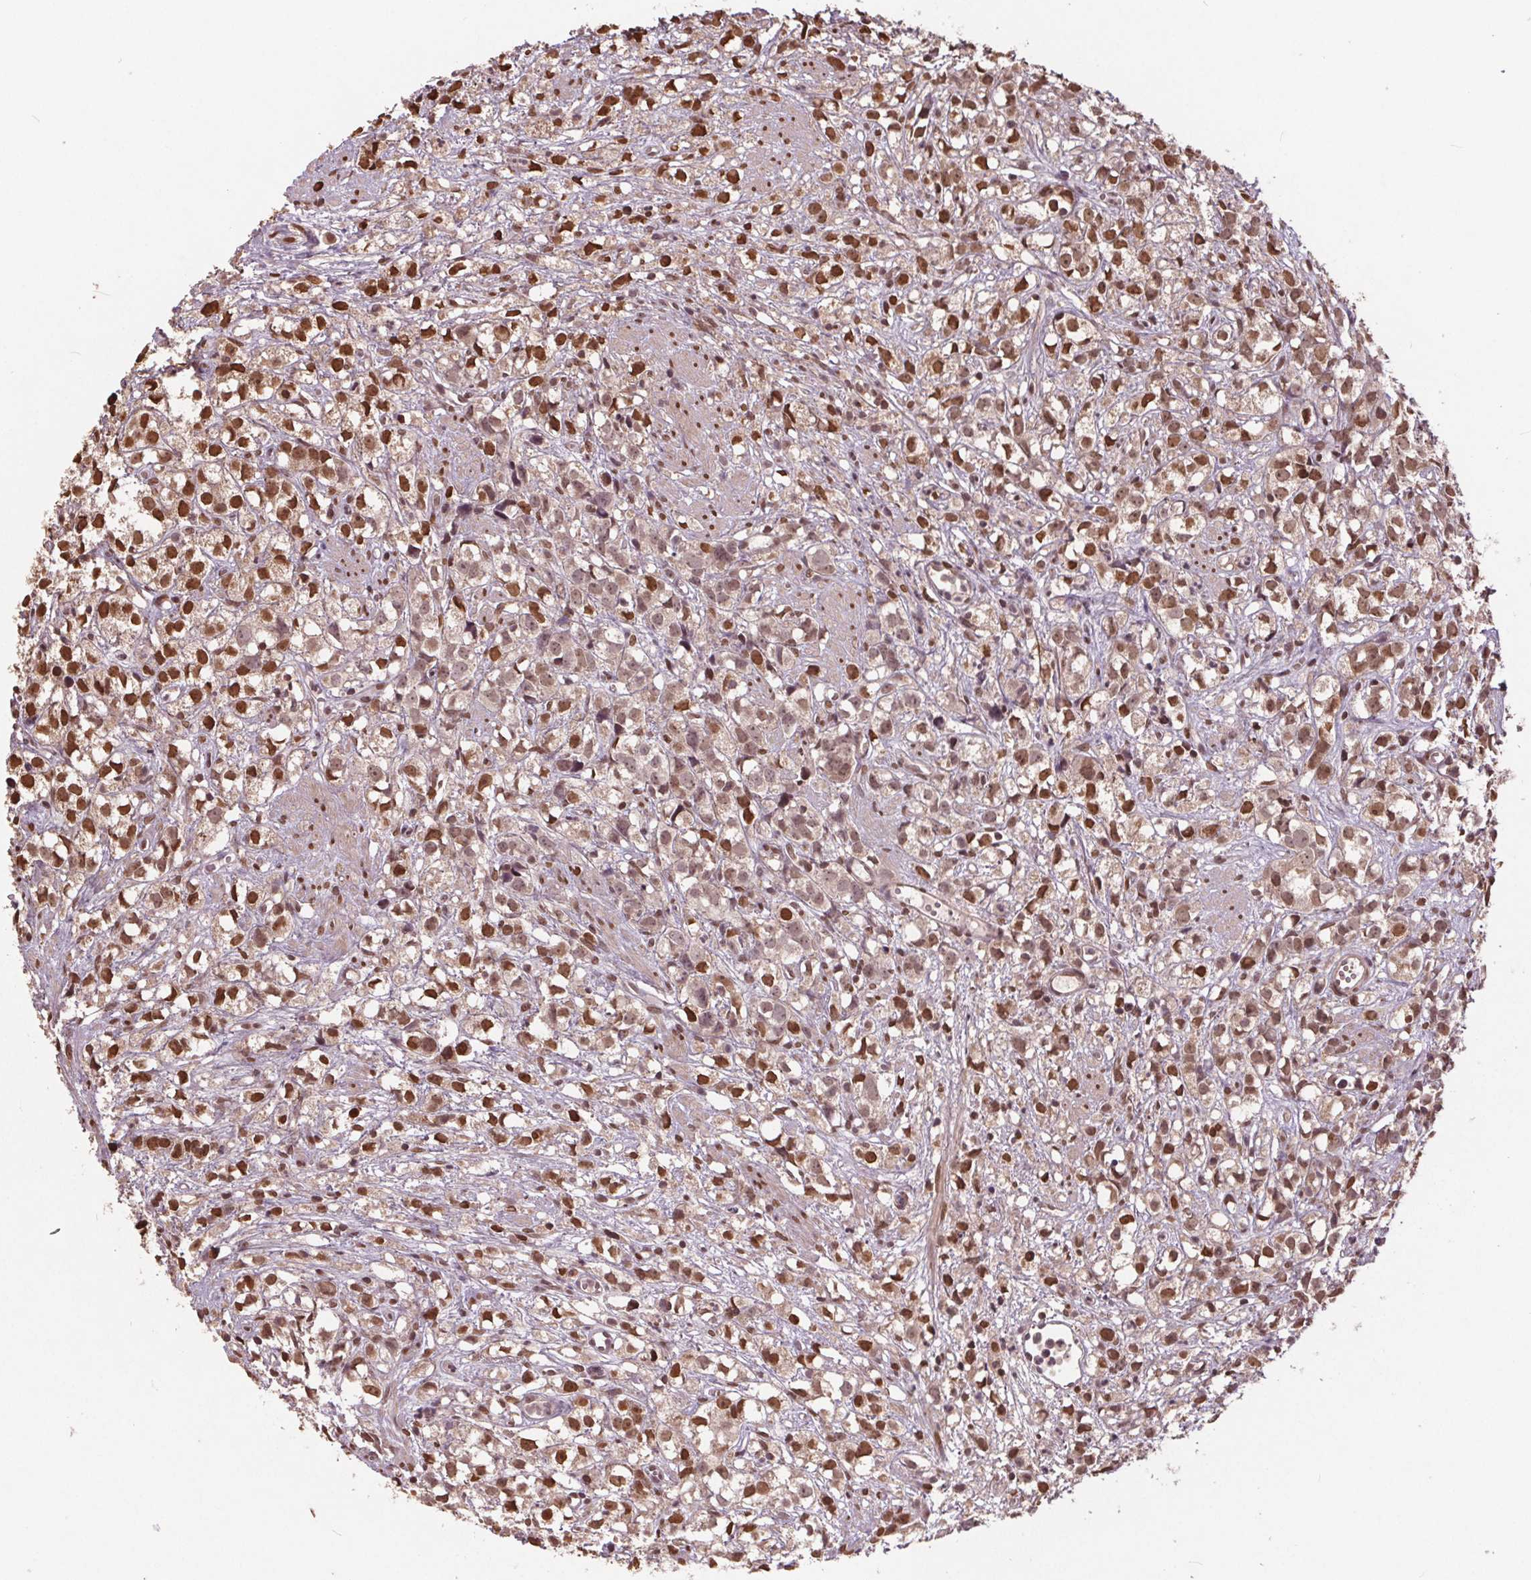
{"staining": {"intensity": "moderate", "quantity": ">75%", "location": "nuclear"}, "tissue": "prostate cancer", "cell_type": "Tumor cells", "image_type": "cancer", "snomed": [{"axis": "morphology", "description": "Adenocarcinoma, High grade"}, {"axis": "topography", "description": "Prostate"}], "caption": "Prostate cancer stained with DAB (3,3'-diaminobenzidine) immunohistochemistry (IHC) reveals medium levels of moderate nuclear expression in approximately >75% of tumor cells.", "gene": "HIF1AN", "patient": {"sex": "male", "age": 68}}